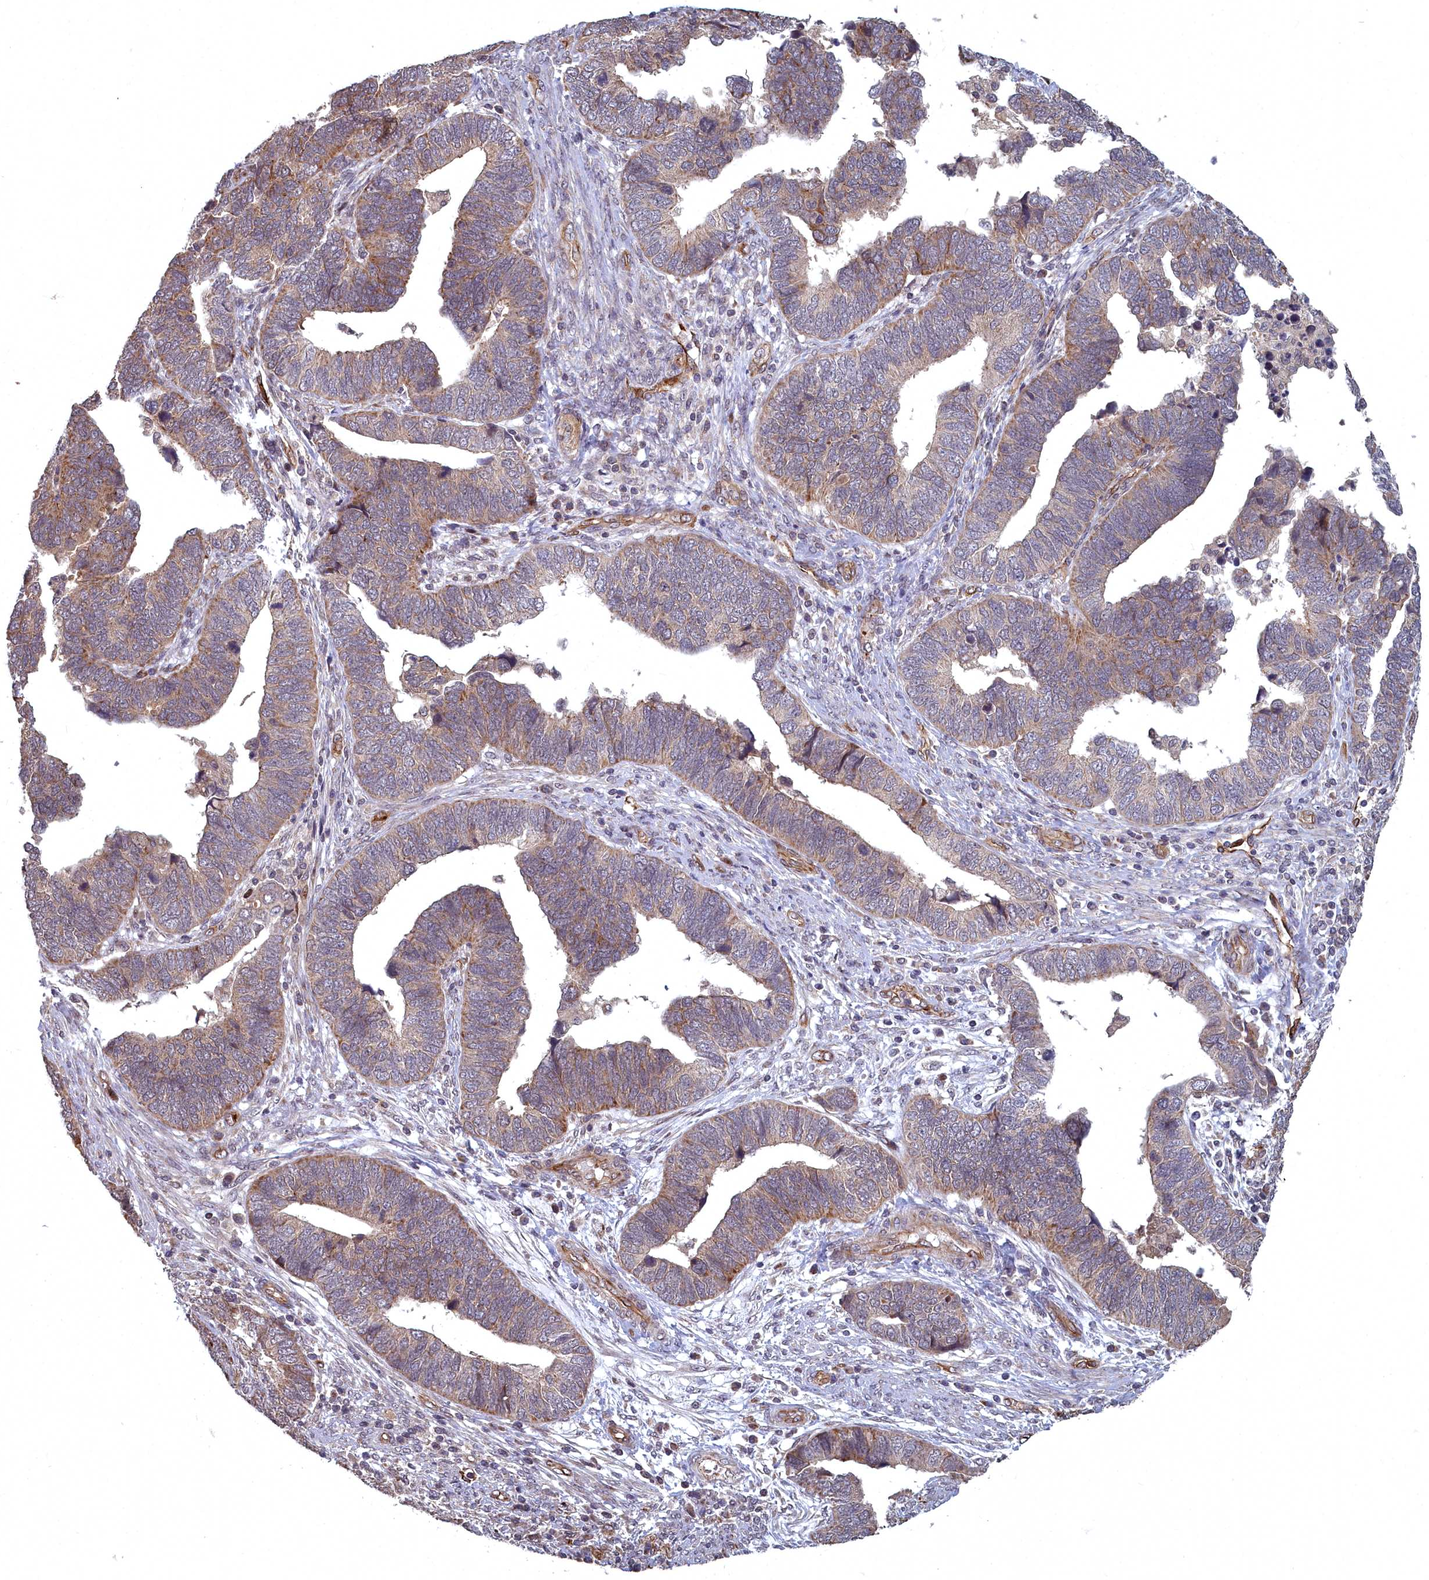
{"staining": {"intensity": "moderate", "quantity": ">75%", "location": "cytoplasmic/membranous"}, "tissue": "endometrial cancer", "cell_type": "Tumor cells", "image_type": "cancer", "snomed": [{"axis": "morphology", "description": "Adenocarcinoma, NOS"}, {"axis": "topography", "description": "Endometrium"}], "caption": "Immunohistochemistry histopathology image of neoplastic tissue: human endometrial cancer stained using IHC reveals medium levels of moderate protein expression localized specifically in the cytoplasmic/membranous of tumor cells, appearing as a cytoplasmic/membranous brown color.", "gene": "TSPYL4", "patient": {"sex": "female", "age": 79}}